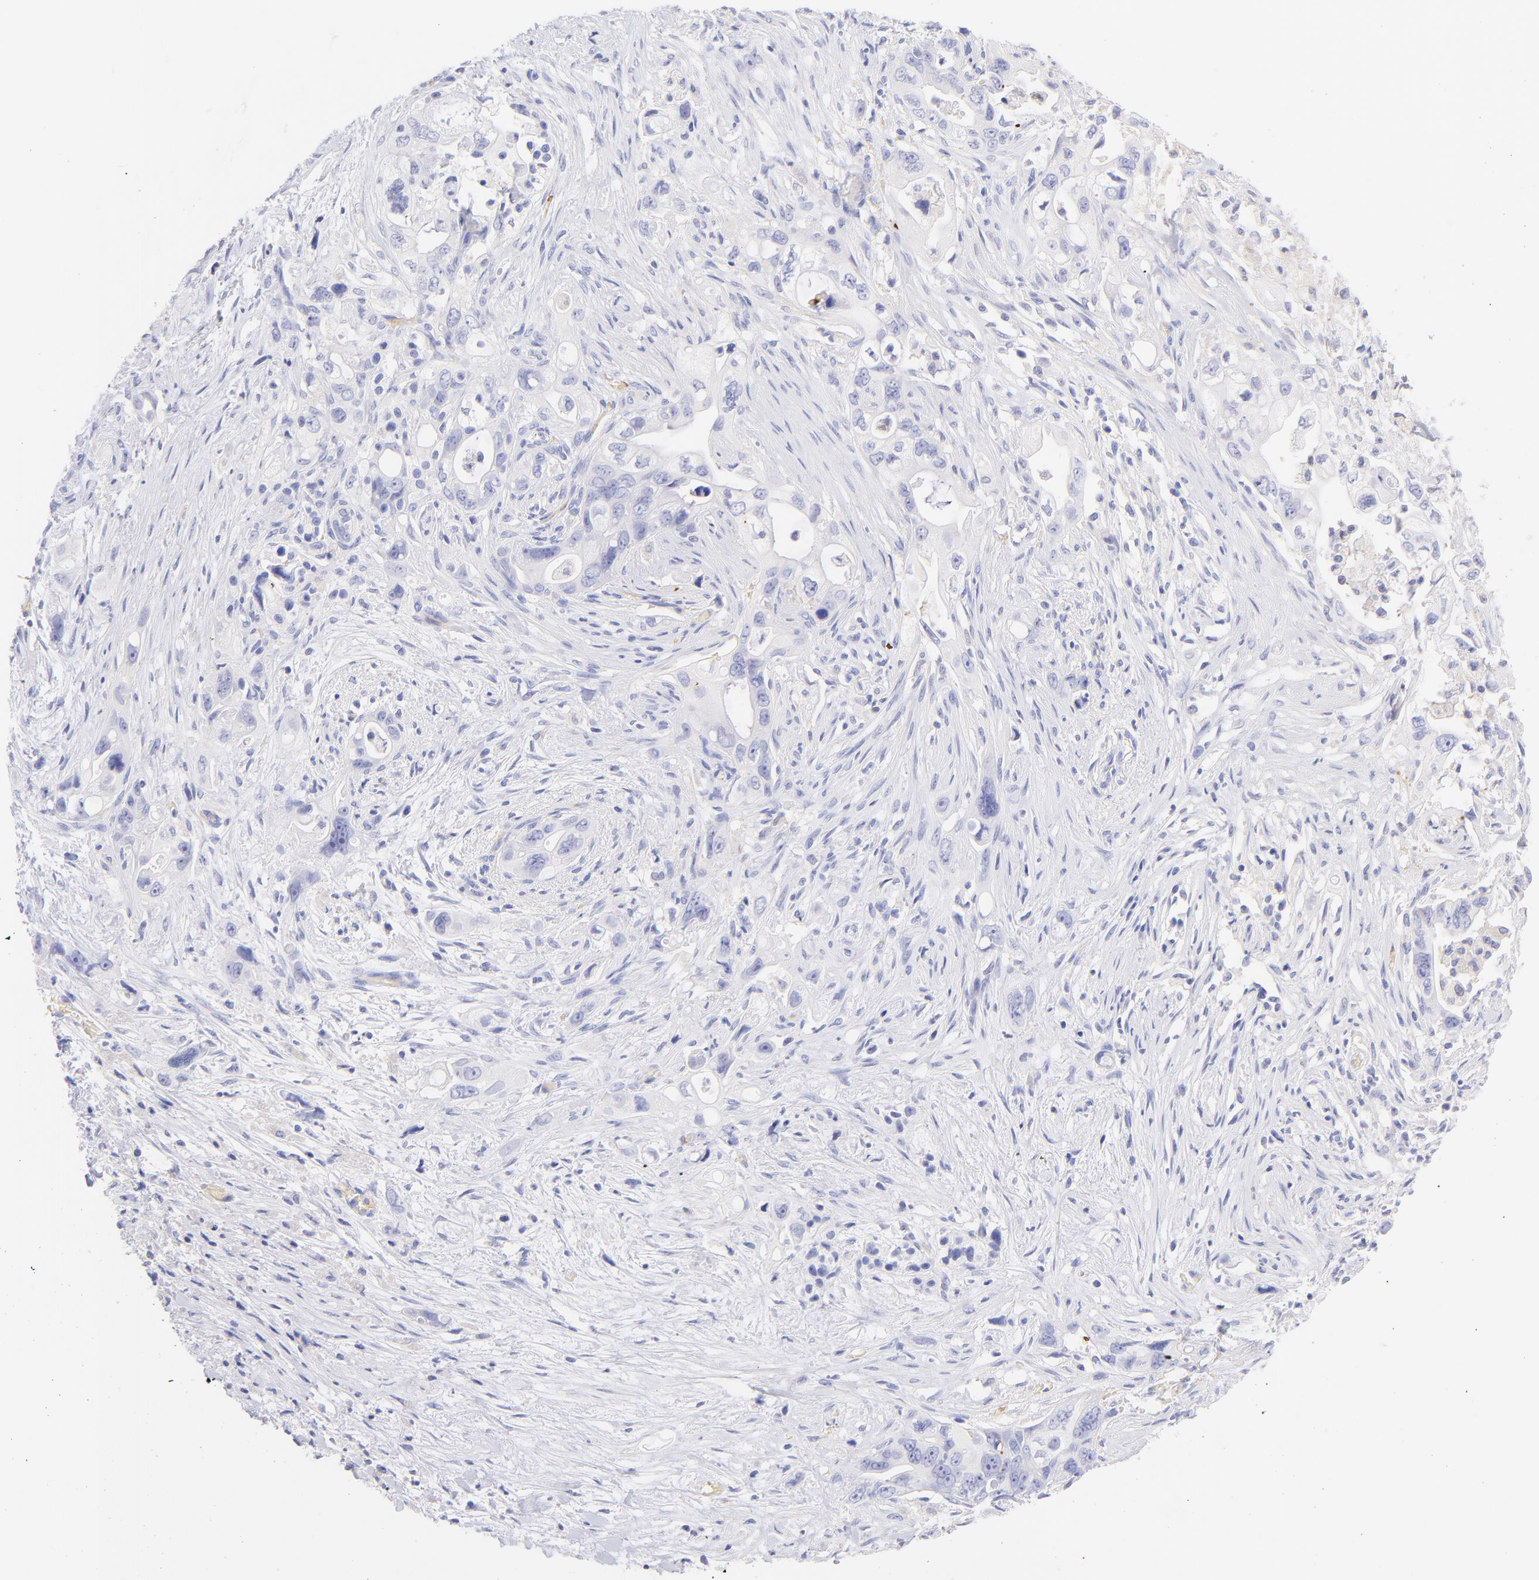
{"staining": {"intensity": "negative", "quantity": "none", "location": "none"}, "tissue": "pancreatic cancer", "cell_type": "Tumor cells", "image_type": "cancer", "snomed": [{"axis": "morphology", "description": "Normal tissue, NOS"}, {"axis": "topography", "description": "Pancreas"}], "caption": "High magnification brightfield microscopy of pancreatic cancer stained with DAB (brown) and counterstained with hematoxylin (blue): tumor cells show no significant staining. (DAB immunohistochemistry, high magnification).", "gene": "FRMPD3", "patient": {"sex": "male", "age": 42}}